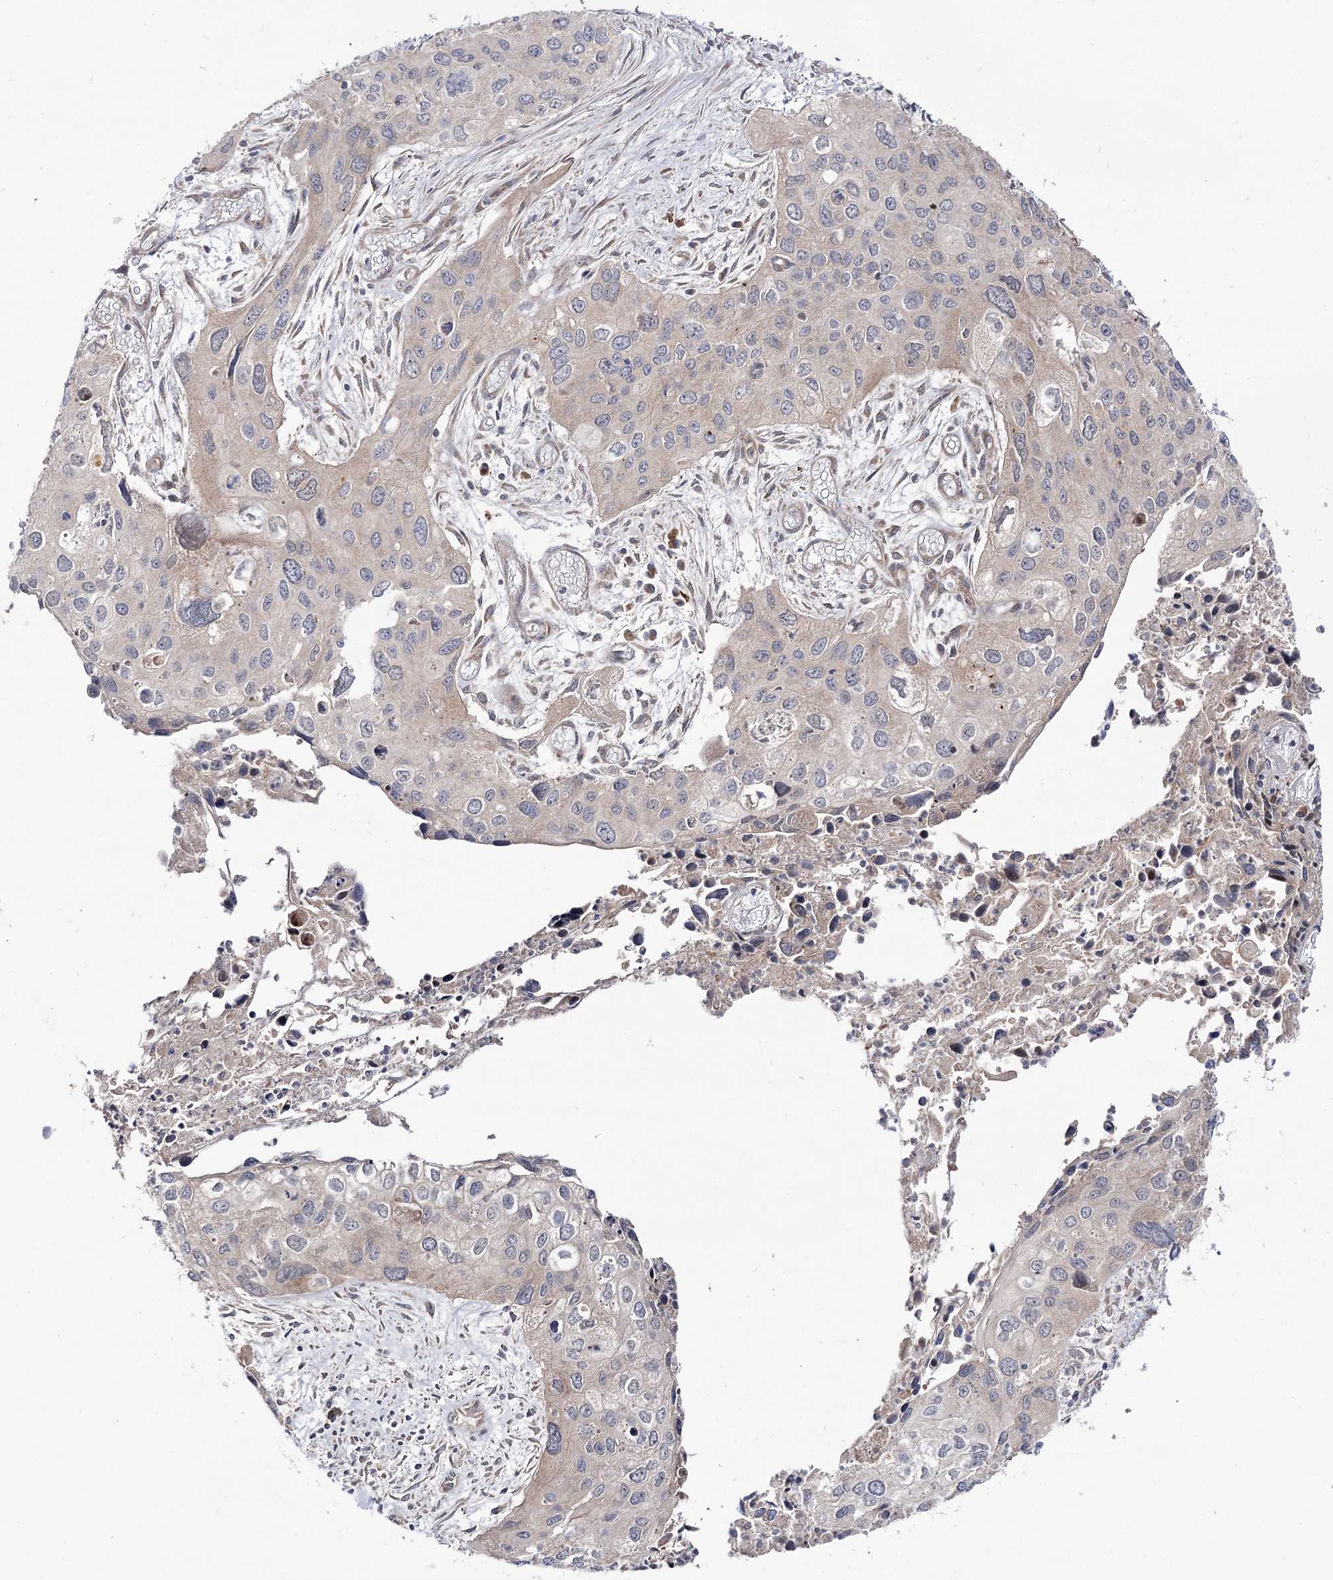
{"staining": {"intensity": "weak", "quantity": ">75%", "location": "cytoplasmic/membranous"}, "tissue": "cervical cancer", "cell_type": "Tumor cells", "image_type": "cancer", "snomed": [{"axis": "morphology", "description": "Squamous cell carcinoma, NOS"}, {"axis": "topography", "description": "Cervix"}], "caption": "Immunohistochemical staining of human cervical cancer displays low levels of weak cytoplasmic/membranous expression in about >75% of tumor cells.", "gene": "C11orf80", "patient": {"sex": "female", "age": 55}}